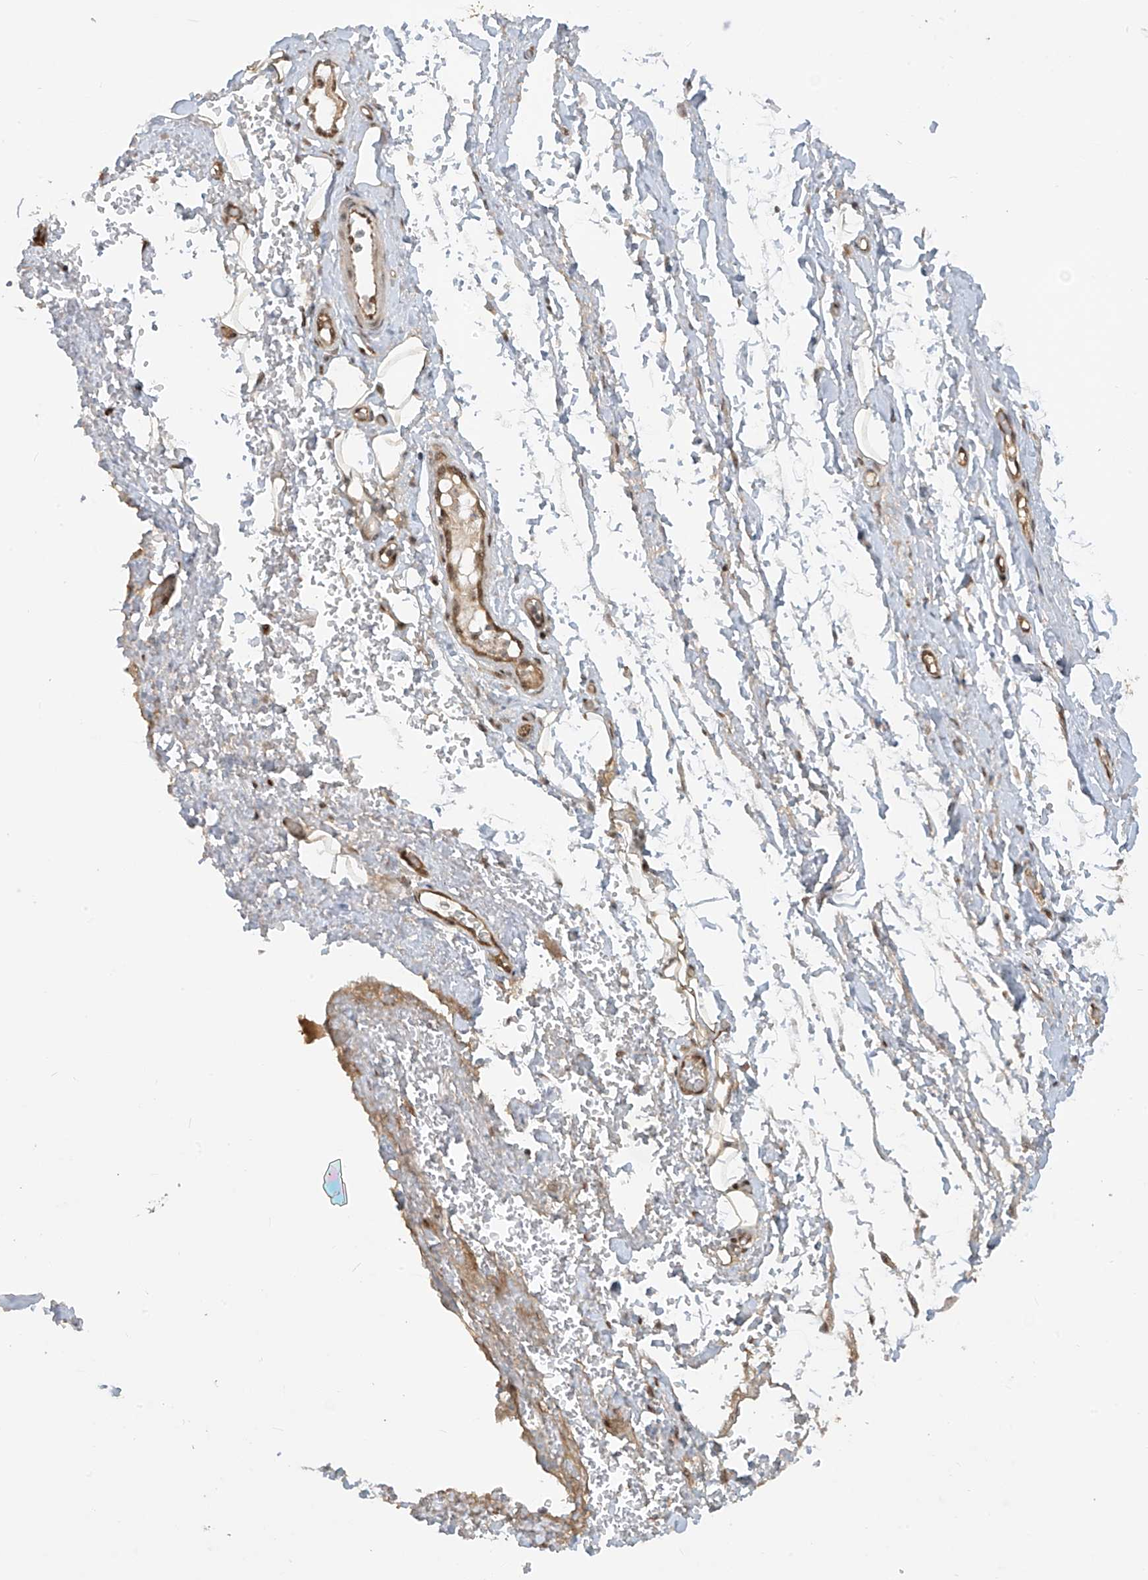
{"staining": {"intensity": "weak", "quantity": "25%-75%", "location": "cytoplasmic/membranous"}, "tissue": "adipose tissue", "cell_type": "Adipocytes", "image_type": "normal", "snomed": [{"axis": "morphology", "description": "Normal tissue, NOS"}, {"axis": "morphology", "description": "Adenocarcinoma, NOS"}, {"axis": "topography", "description": "Stomach, upper"}, {"axis": "topography", "description": "Peripheral nerve tissue"}], "caption": "Human adipose tissue stained for a protein (brown) exhibits weak cytoplasmic/membranous positive positivity in approximately 25%-75% of adipocytes.", "gene": "ARHGEF3", "patient": {"sex": "male", "age": 62}}